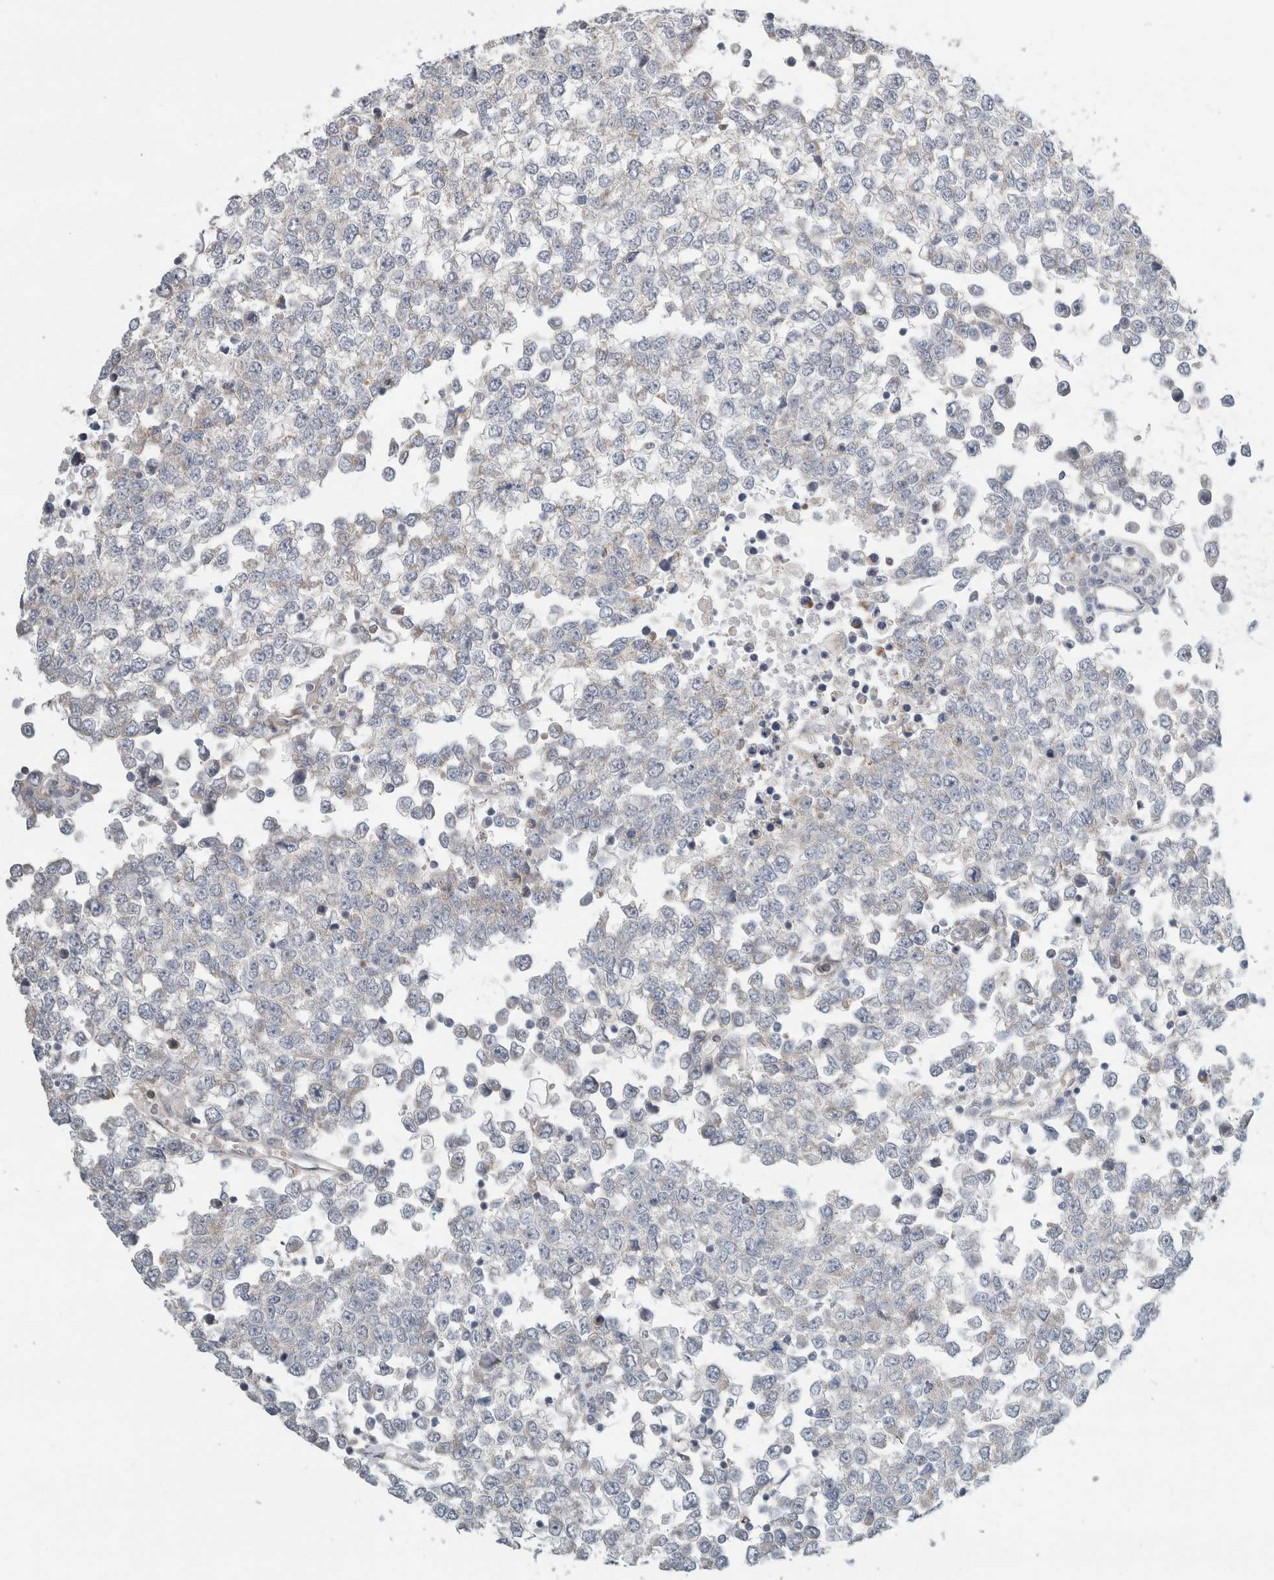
{"staining": {"intensity": "negative", "quantity": "none", "location": "none"}, "tissue": "testis cancer", "cell_type": "Tumor cells", "image_type": "cancer", "snomed": [{"axis": "morphology", "description": "Seminoma, NOS"}, {"axis": "topography", "description": "Testis"}], "caption": "IHC of testis seminoma exhibits no positivity in tumor cells.", "gene": "KPNA5", "patient": {"sex": "male", "age": 65}}